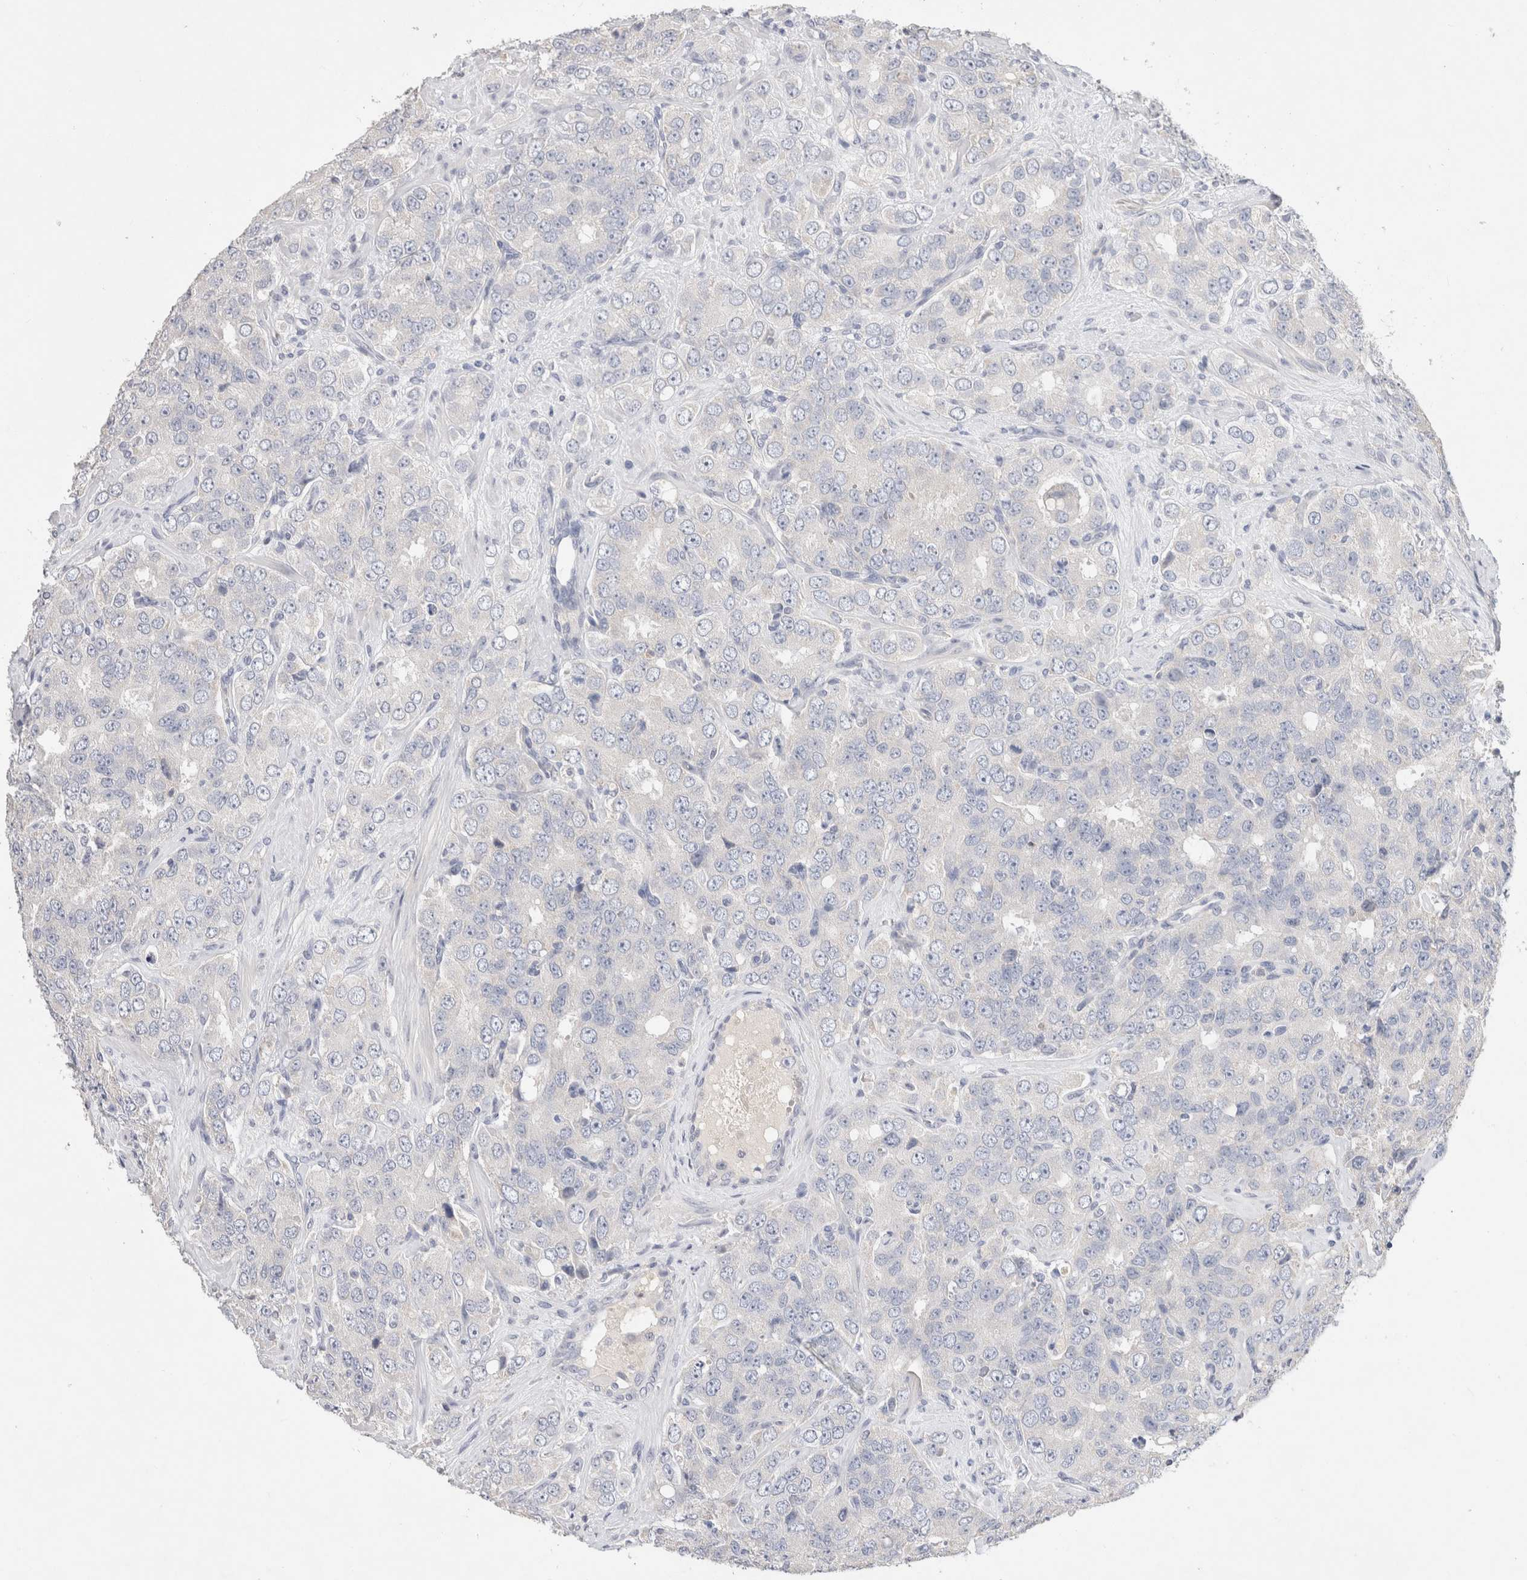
{"staining": {"intensity": "negative", "quantity": "none", "location": "none"}, "tissue": "prostate cancer", "cell_type": "Tumor cells", "image_type": "cancer", "snomed": [{"axis": "morphology", "description": "Adenocarcinoma, High grade"}, {"axis": "topography", "description": "Prostate"}], "caption": "This is a photomicrograph of IHC staining of prostate adenocarcinoma (high-grade), which shows no positivity in tumor cells.", "gene": "MPP2", "patient": {"sex": "male", "age": 58}}